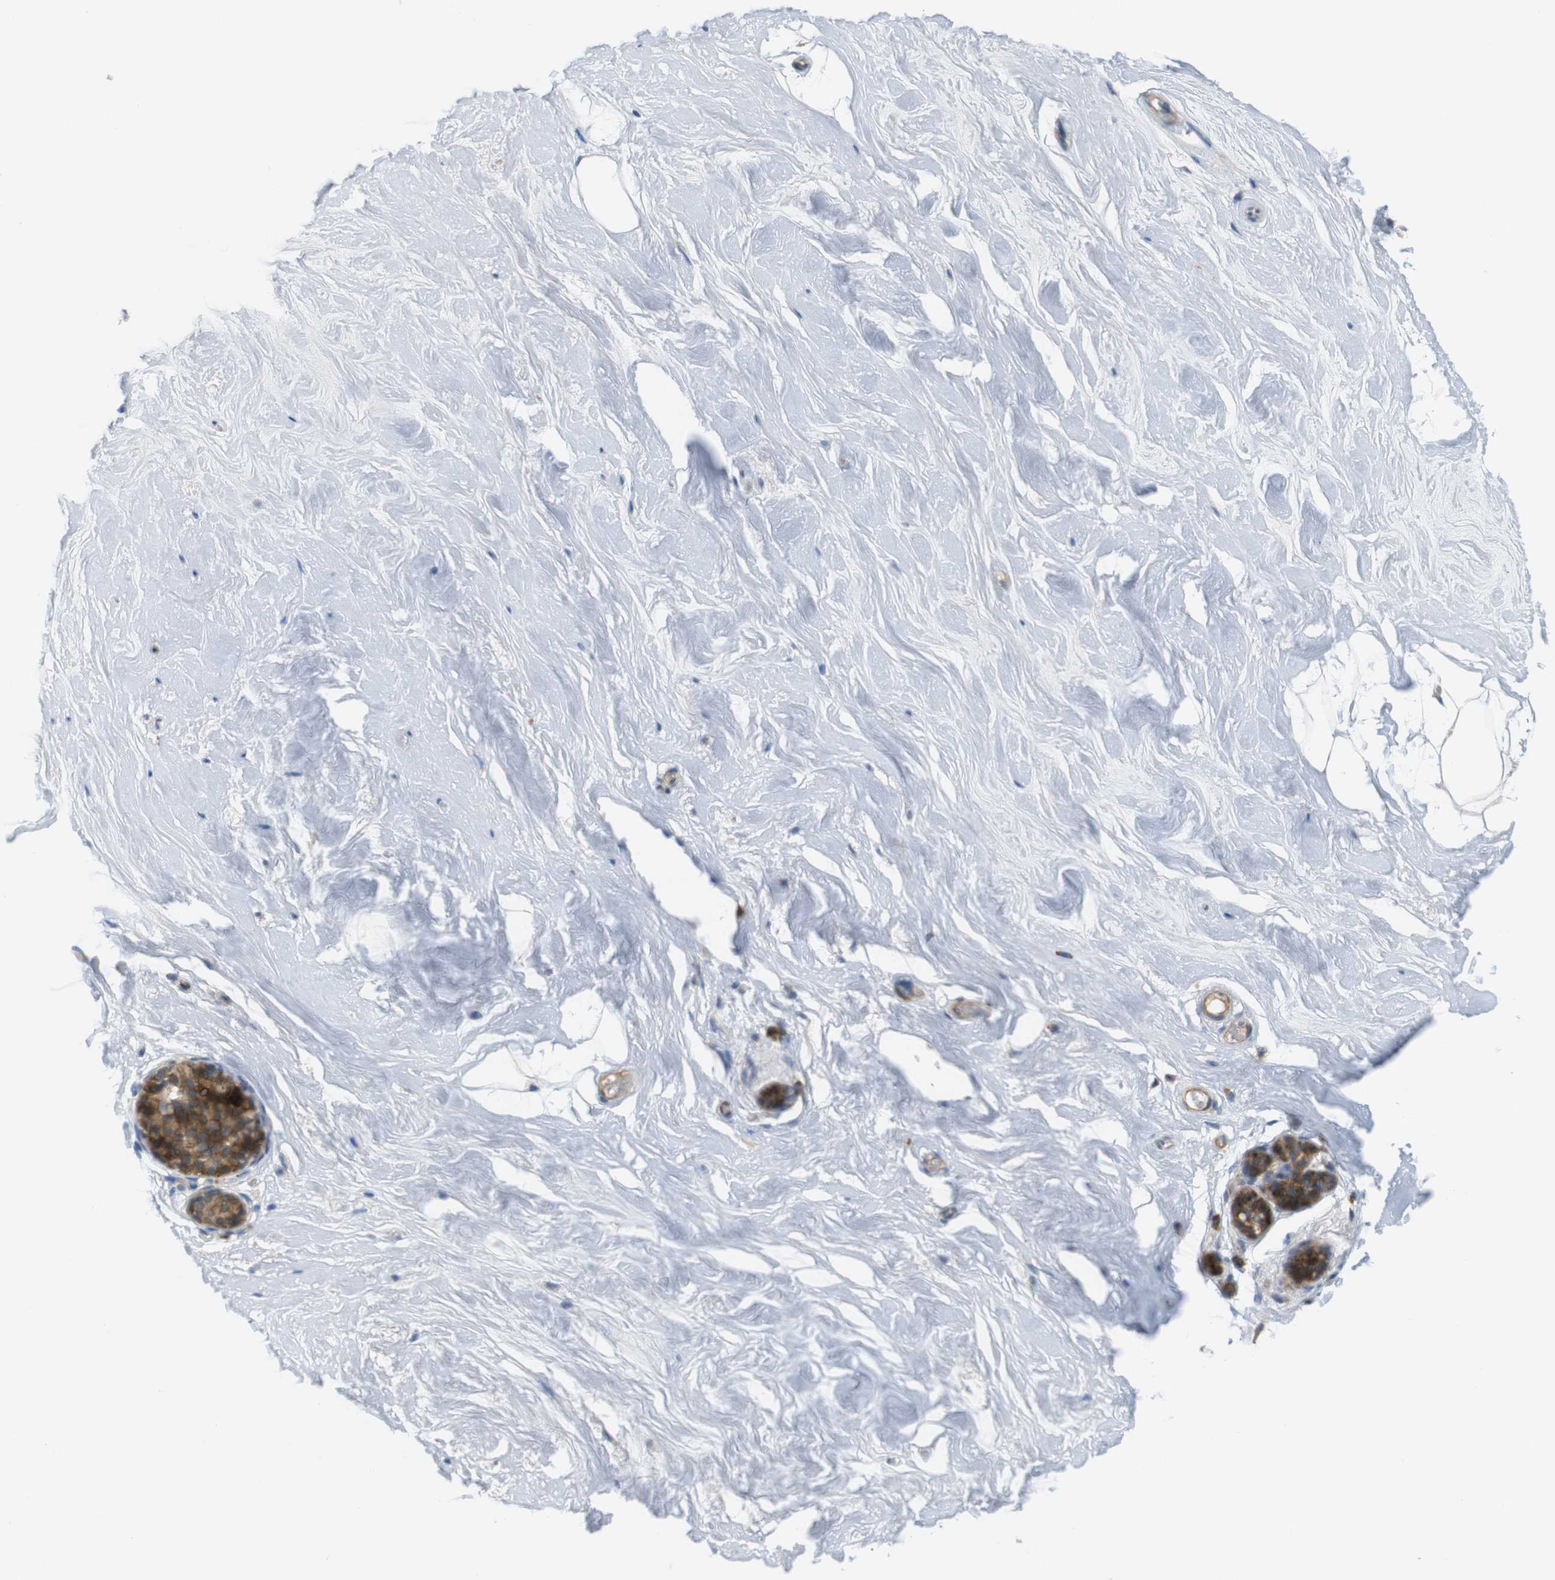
{"staining": {"intensity": "negative", "quantity": "none", "location": "none"}, "tissue": "breast", "cell_type": "Adipocytes", "image_type": "normal", "snomed": [{"axis": "morphology", "description": "Normal tissue, NOS"}, {"axis": "topography", "description": "Breast"}], "caption": "Adipocytes are negative for protein expression in normal human breast. The staining is performed using DAB brown chromogen with nuclei counter-stained in using hematoxylin.", "gene": "GJC3", "patient": {"sex": "female", "age": 75}}